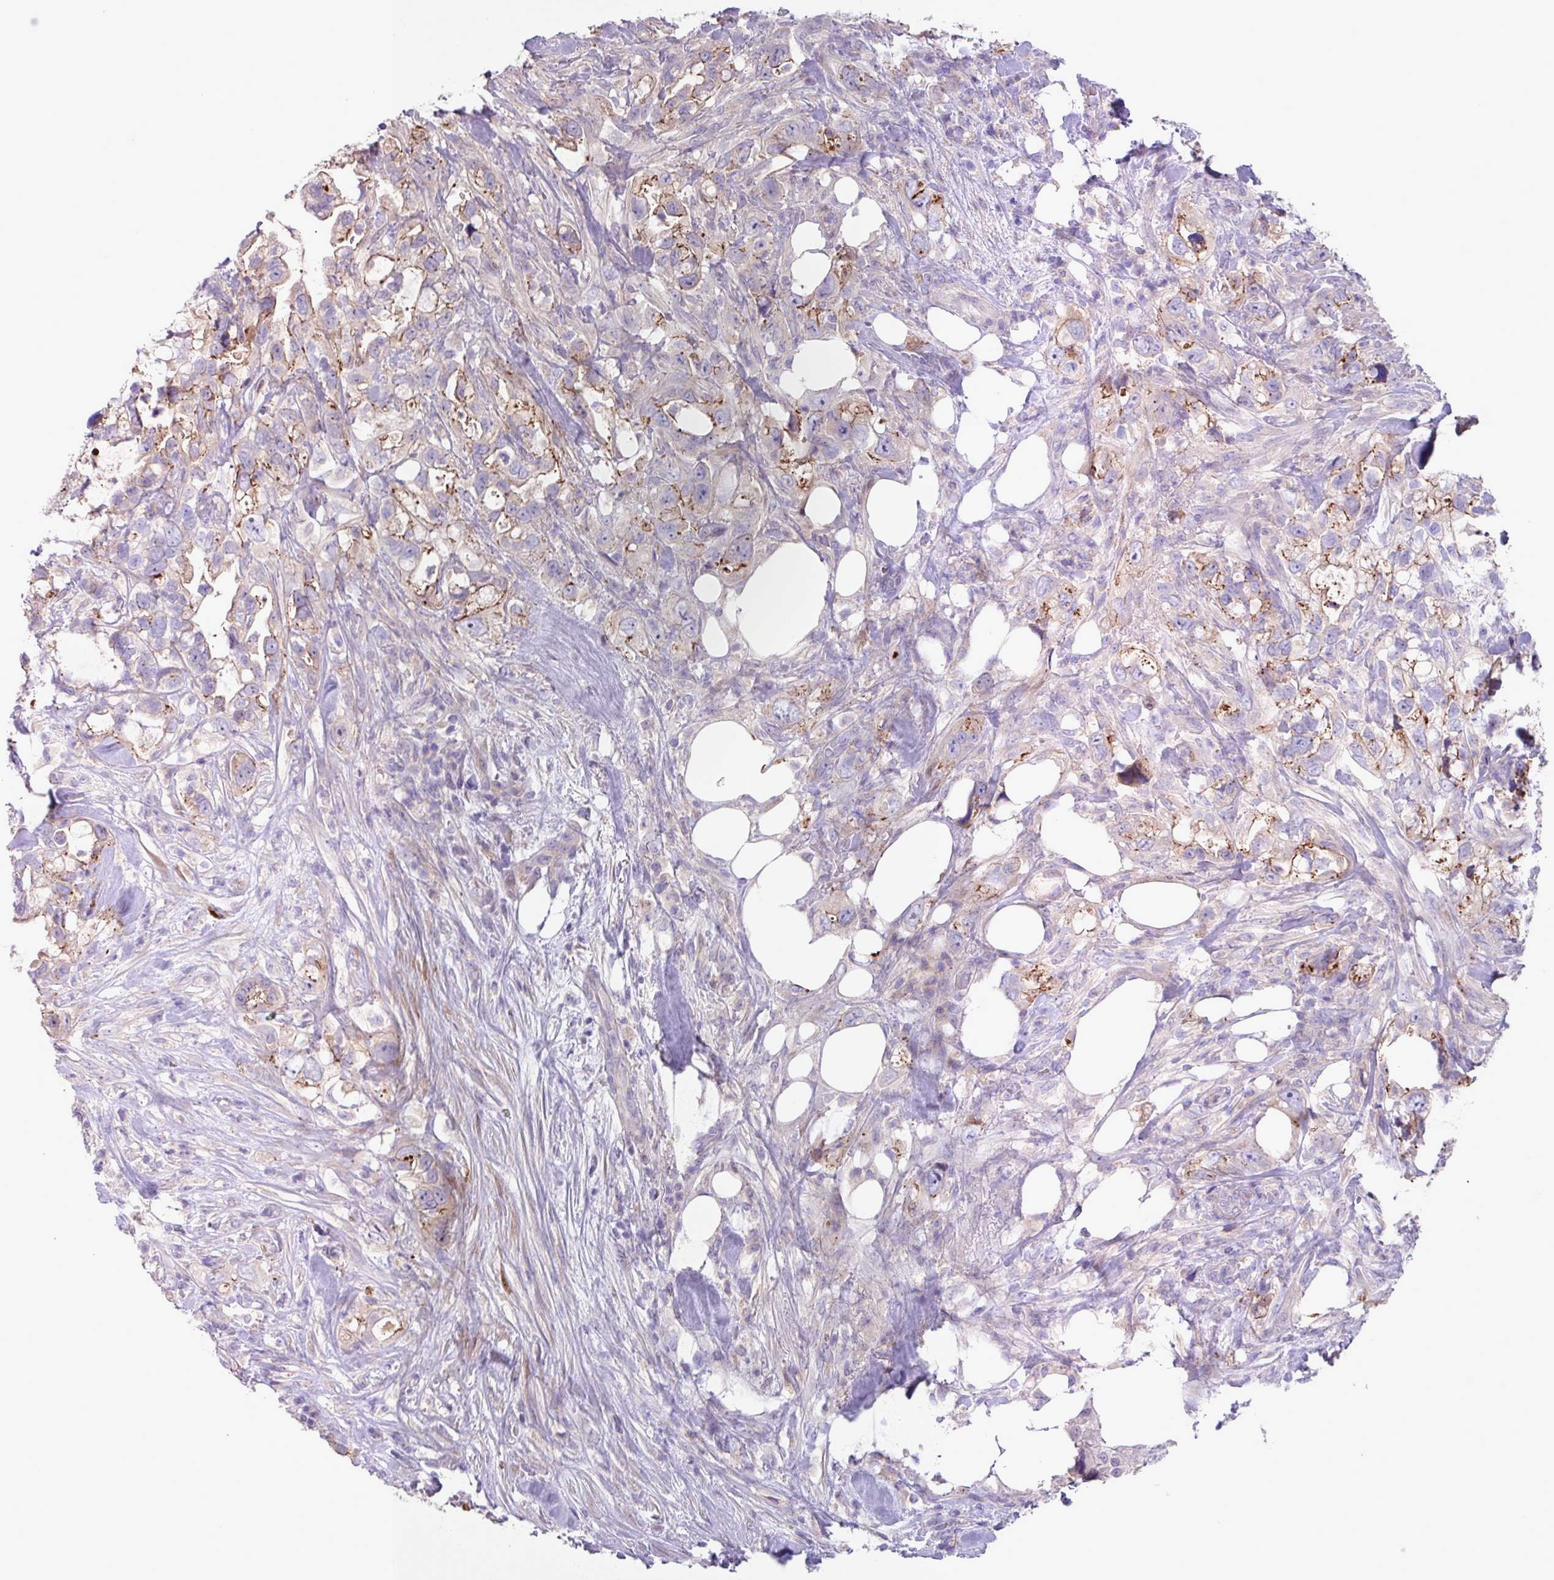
{"staining": {"intensity": "moderate", "quantity": "<25%", "location": "cytoplasmic/membranous"}, "tissue": "pancreatic cancer", "cell_type": "Tumor cells", "image_type": "cancer", "snomed": [{"axis": "morphology", "description": "Adenocarcinoma, NOS"}, {"axis": "topography", "description": "Pancreas"}], "caption": "This is an image of immunohistochemistry (IHC) staining of pancreatic cancer (adenocarcinoma), which shows moderate staining in the cytoplasmic/membranous of tumor cells.", "gene": "IQCJ", "patient": {"sex": "female", "age": 61}}